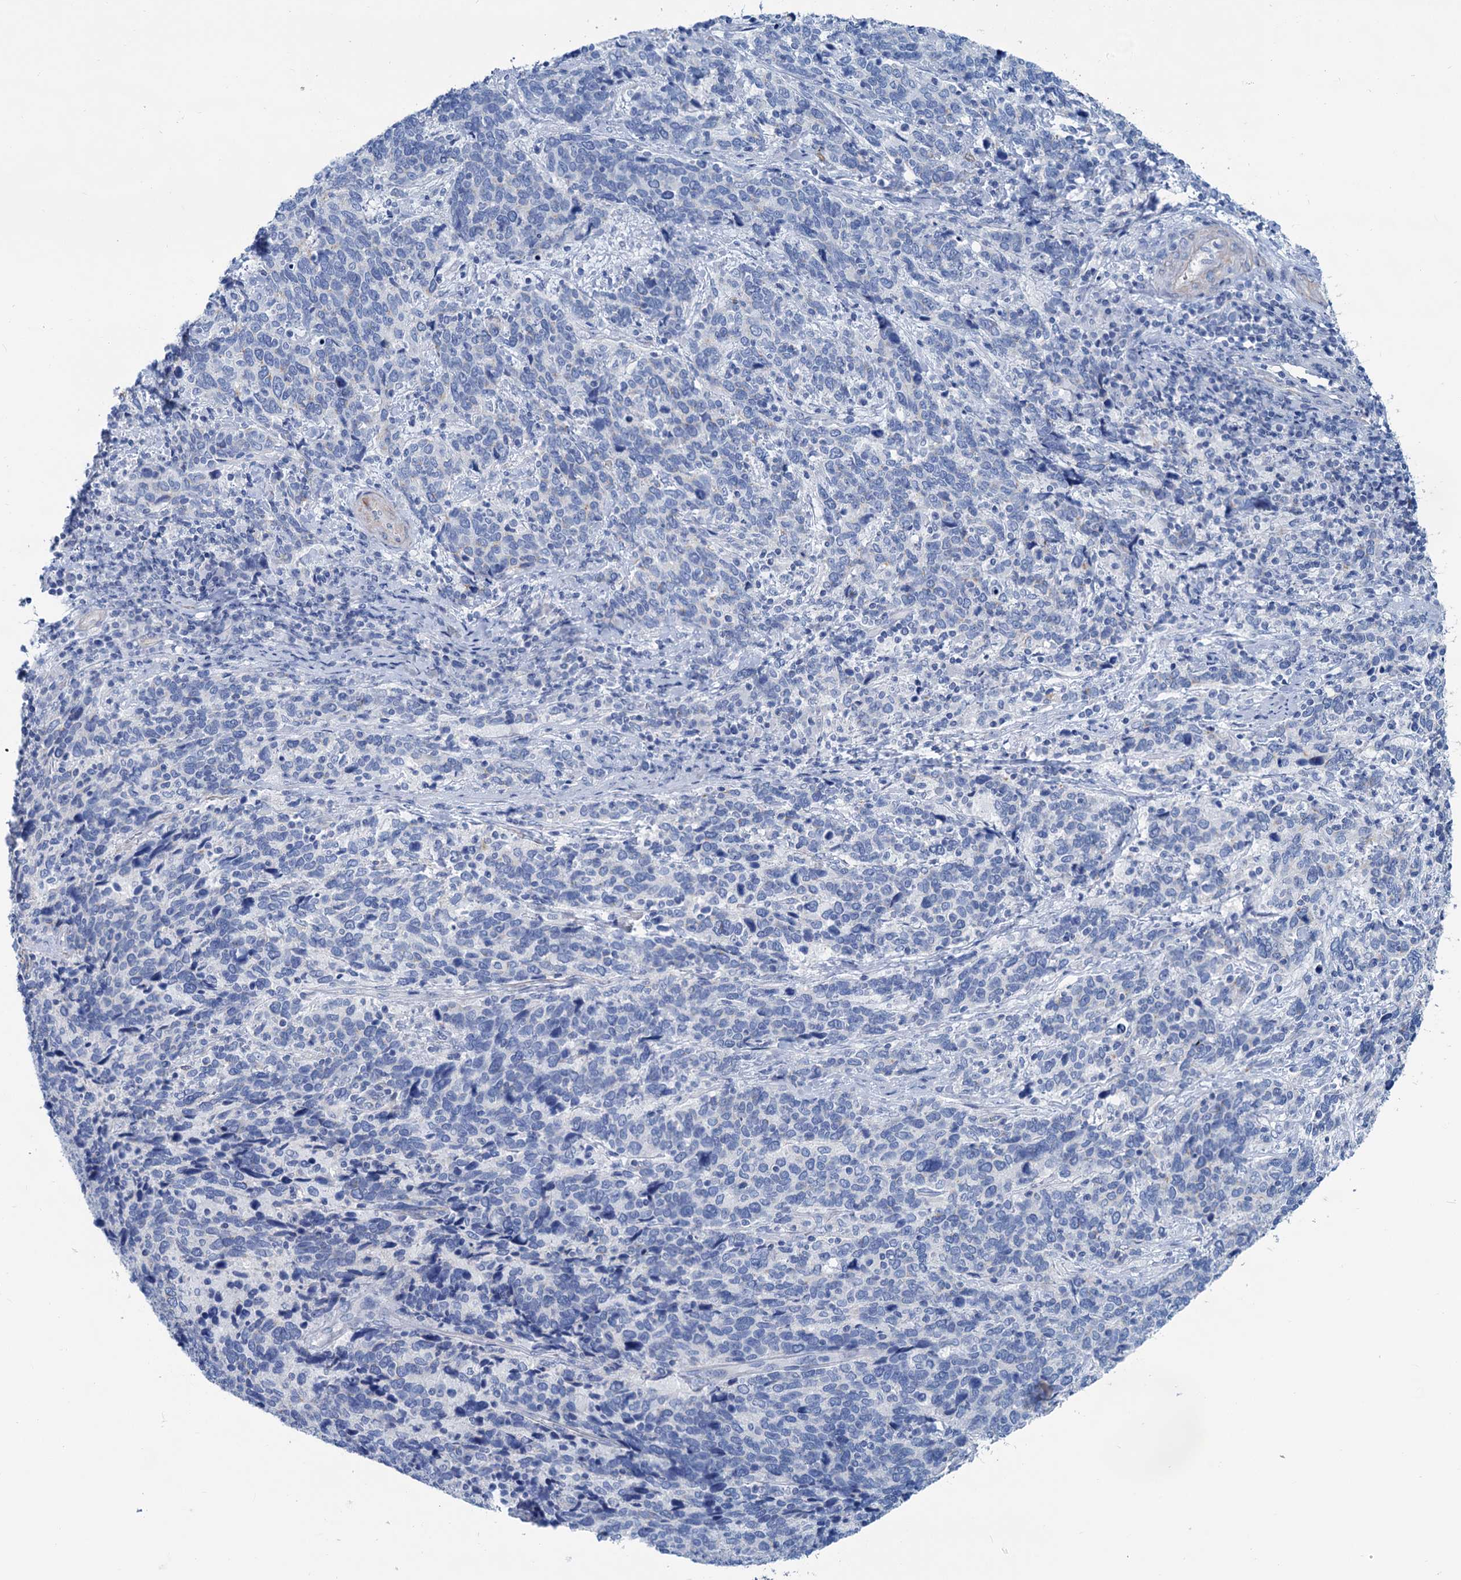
{"staining": {"intensity": "negative", "quantity": "none", "location": "none"}, "tissue": "cervical cancer", "cell_type": "Tumor cells", "image_type": "cancer", "snomed": [{"axis": "morphology", "description": "Squamous cell carcinoma, NOS"}, {"axis": "topography", "description": "Cervix"}], "caption": "High magnification brightfield microscopy of cervical cancer (squamous cell carcinoma) stained with DAB (3,3'-diaminobenzidine) (brown) and counterstained with hematoxylin (blue): tumor cells show no significant positivity.", "gene": "SLC1A3", "patient": {"sex": "female", "age": 41}}